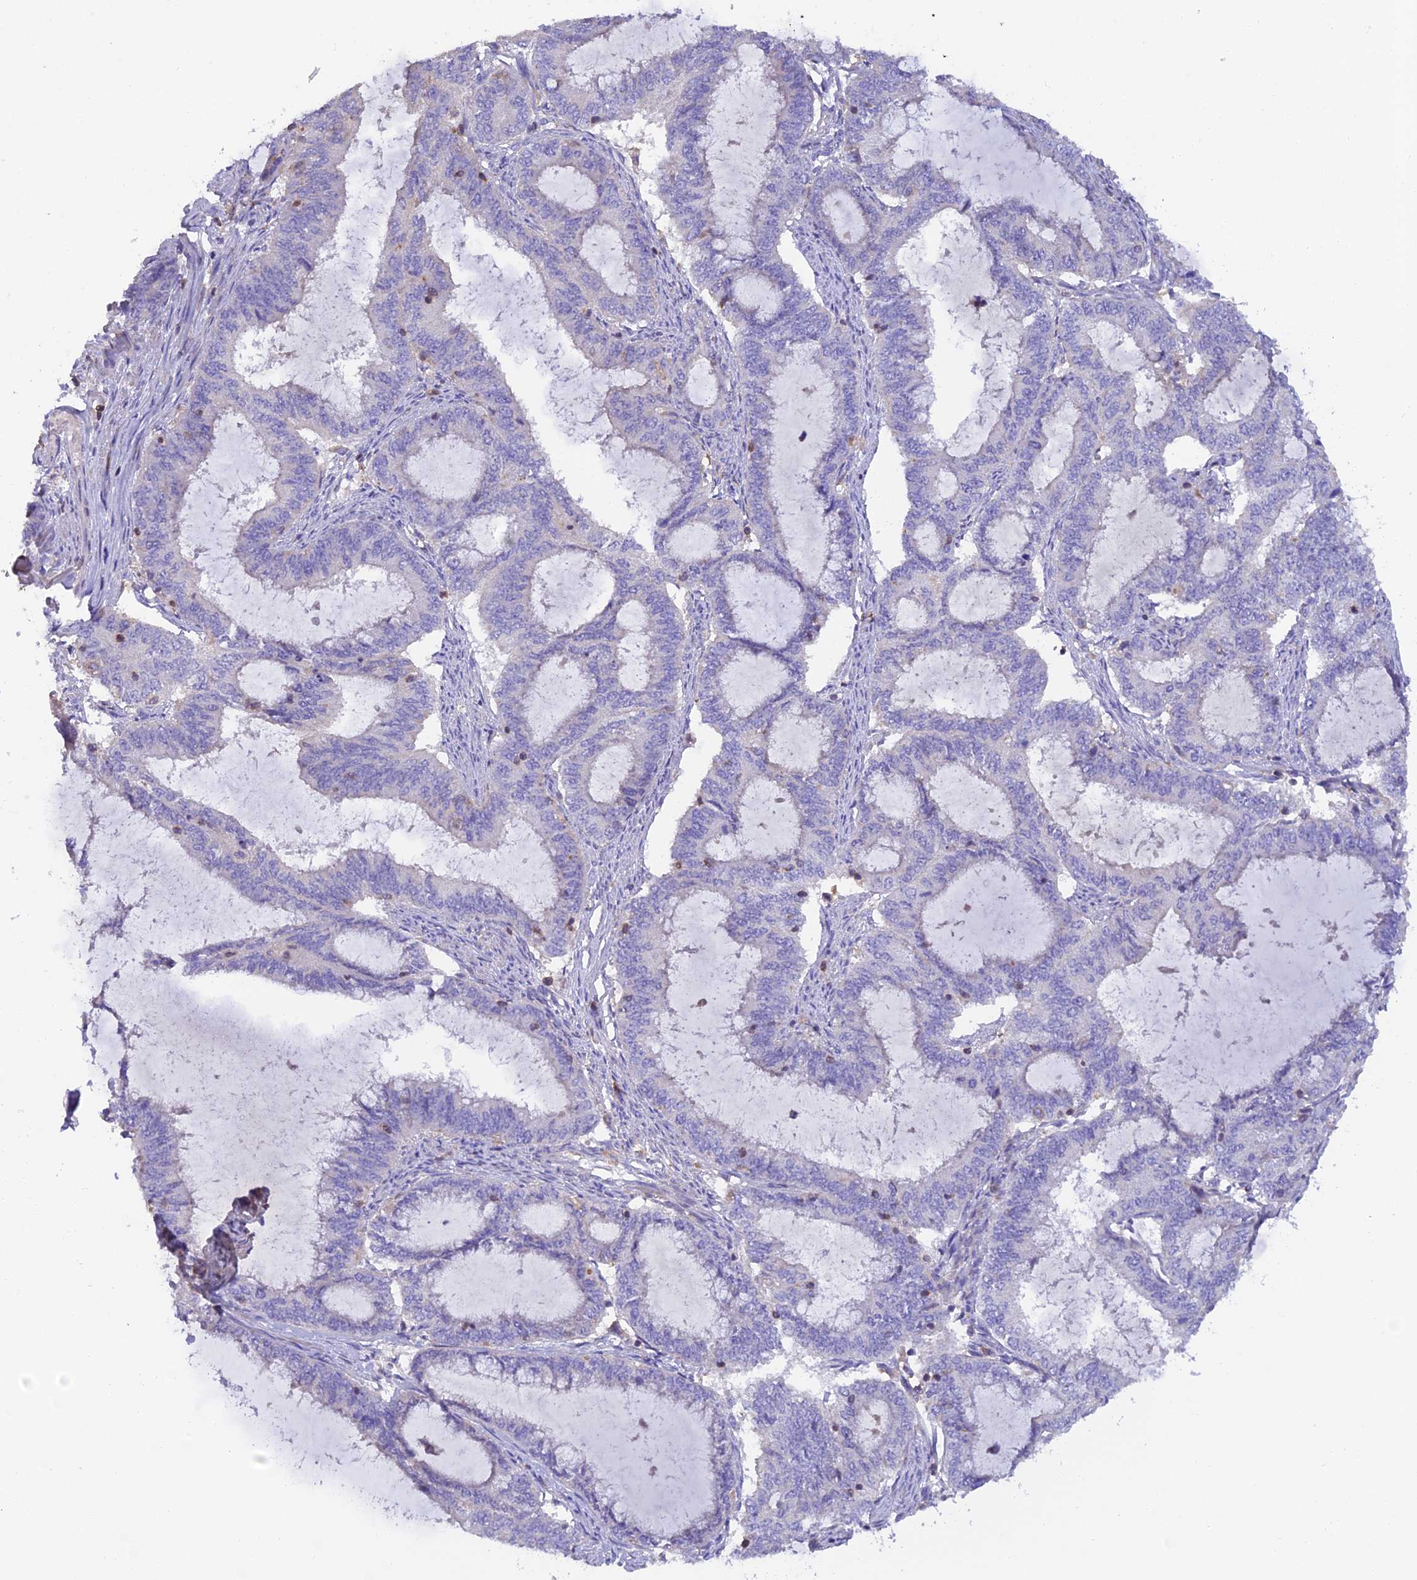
{"staining": {"intensity": "negative", "quantity": "none", "location": "none"}, "tissue": "endometrial cancer", "cell_type": "Tumor cells", "image_type": "cancer", "snomed": [{"axis": "morphology", "description": "Adenocarcinoma, NOS"}, {"axis": "topography", "description": "Endometrium"}], "caption": "The photomicrograph shows no staining of tumor cells in endometrial cancer.", "gene": "LPXN", "patient": {"sex": "female", "age": 51}}